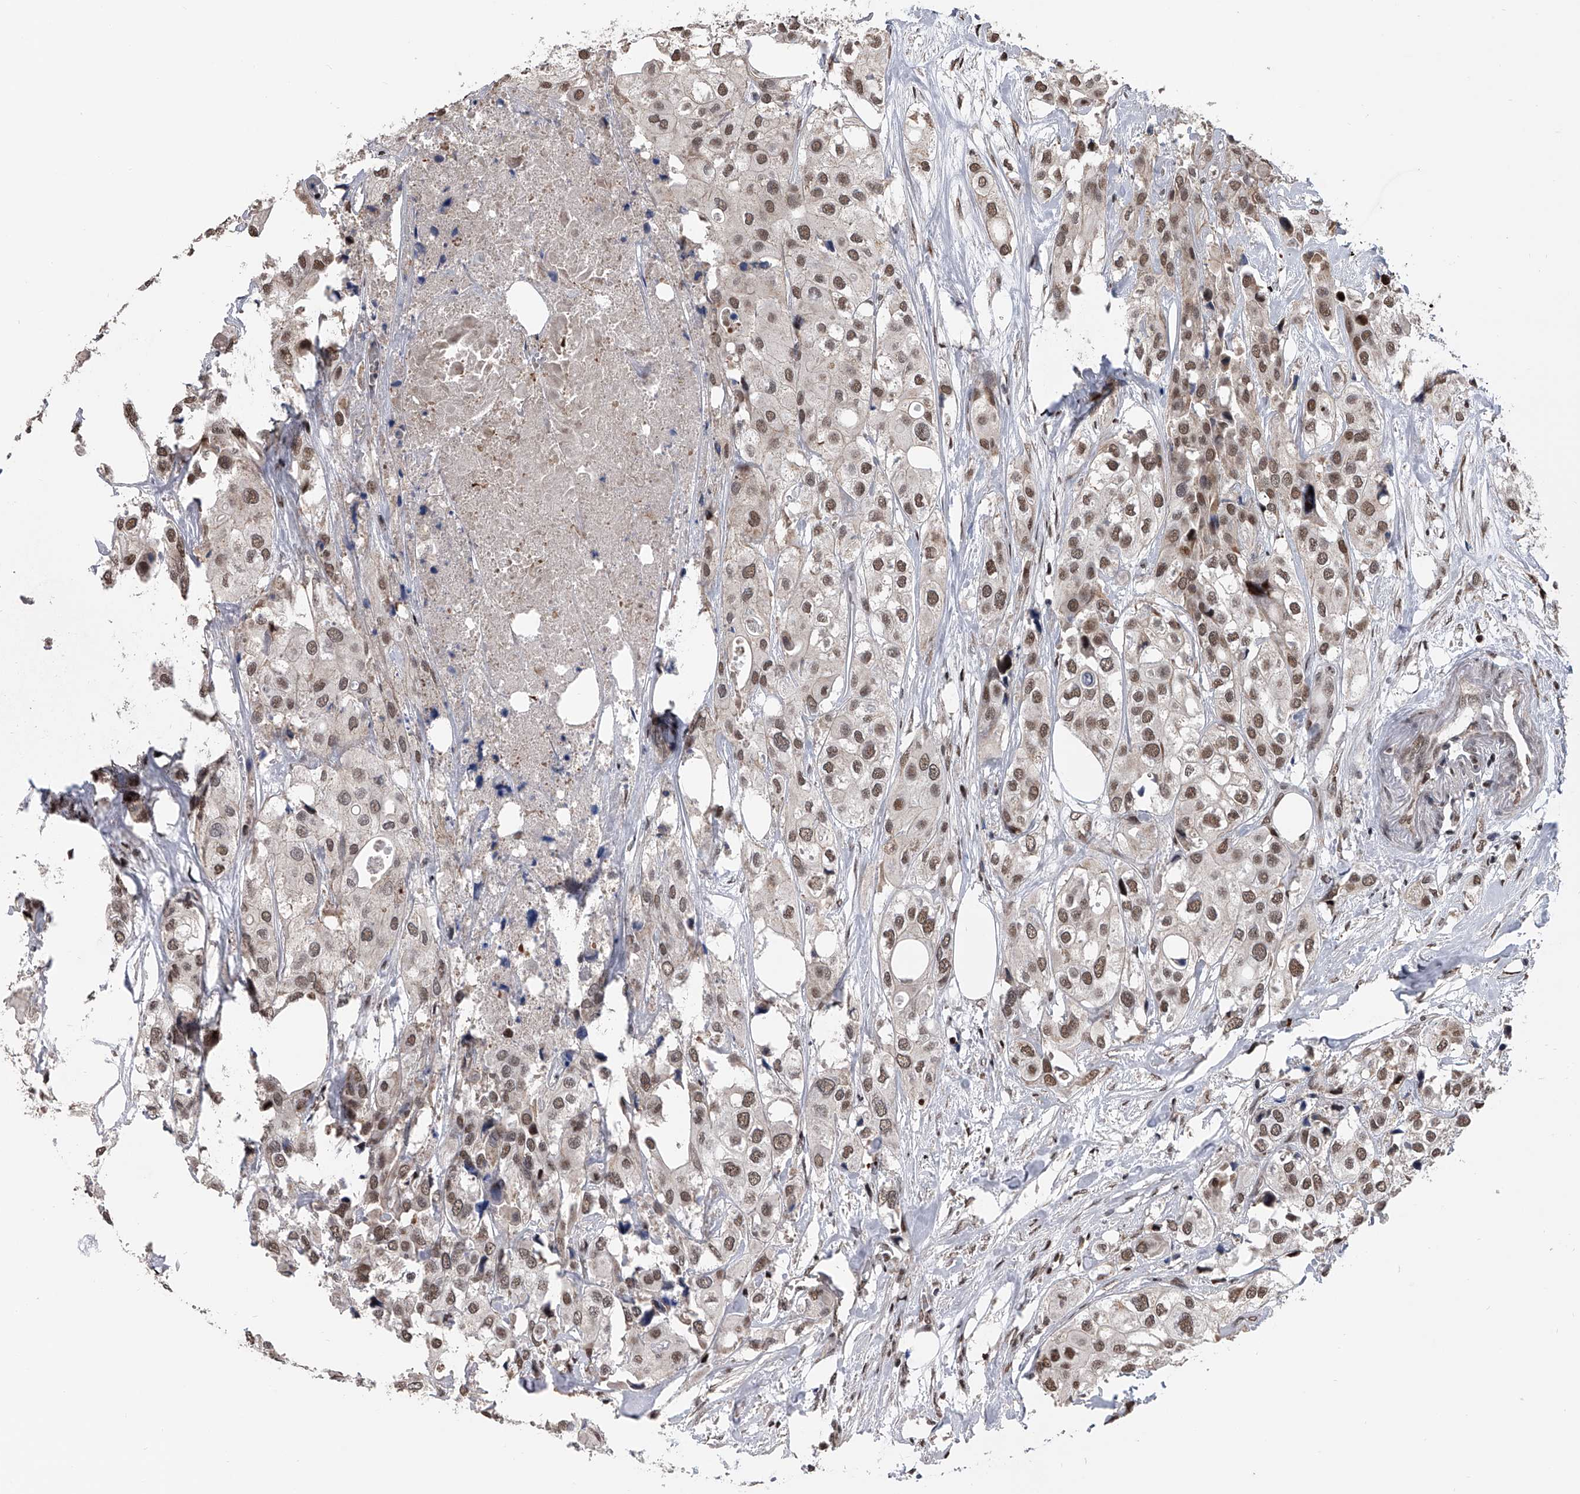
{"staining": {"intensity": "moderate", "quantity": ">75%", "location": "nuclear"}, "tissue": "urothelial cancer", "cell_type": "Tumor cells", "image_type": "cancer", "snomed": [{"axis": "morphology", "description": "Urothelial carcinoma, High grade"}, {"axis": "topography", "description": "Urinary bladder"}], "caption": "High-grade urothelial carcinoma stained with a brown dye shows moderate nuclear positive staining in about >75% of tumor cells.", "gene": "ZNF426", "patient": {"sex": "male", "age": 64}}